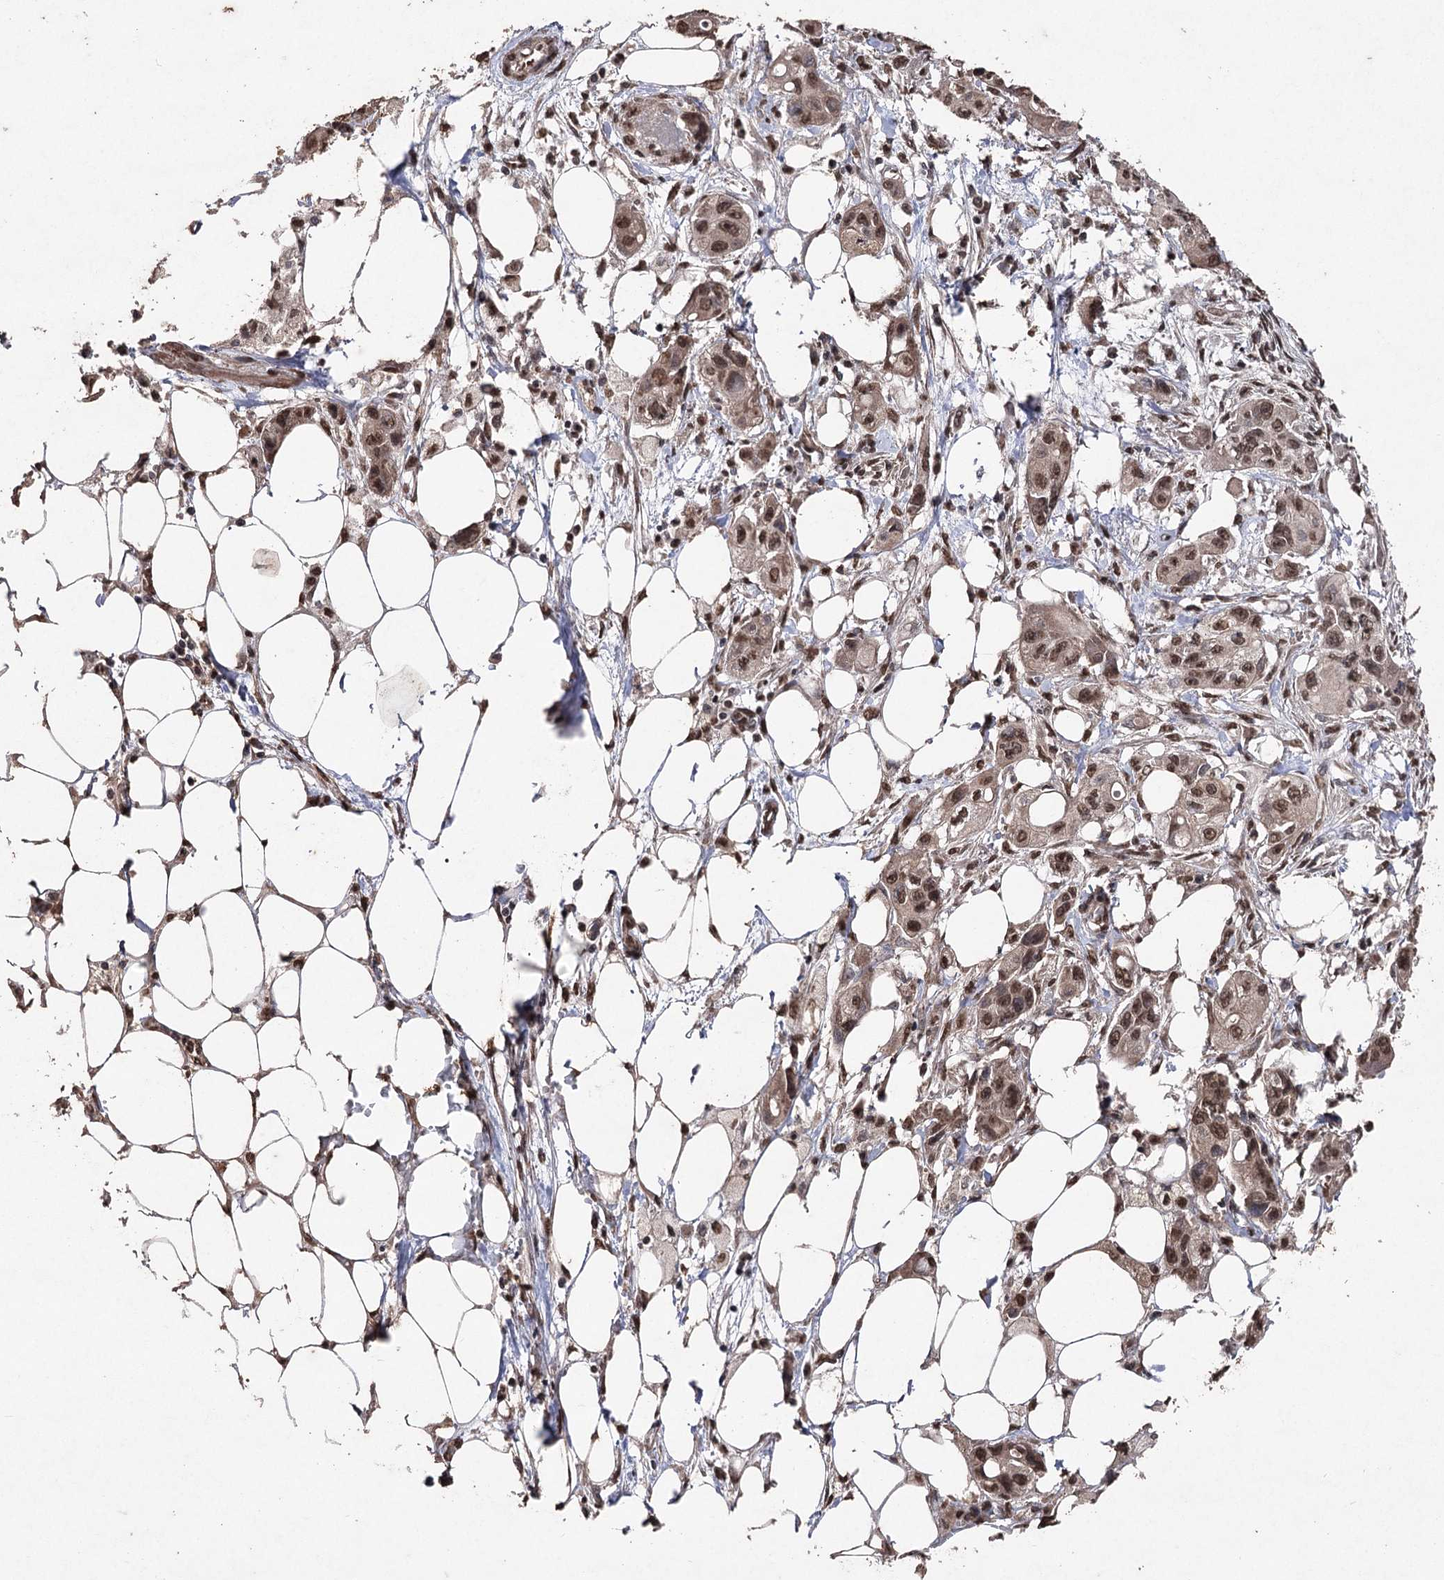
{"staining": {"intensity": "moderate", "quantity": ">75%", "location": "nuclear"}, "tissue": "pancreatic cancer", "cell_type": "Tumor cells", "image_type": "cancer", "snomed": [{"axis": "morphology", "description": "Adenocarcinoma, NOS"}, {"axis": "topography", "description": "Pancreas"}], "caption": "Adenocarcinoma (pancreatic) stained for a protein exhibits moderate nuclear positivity in tumor cells.", "gene": "ATG14", "patient": {"sex": "male", "age": 75}}